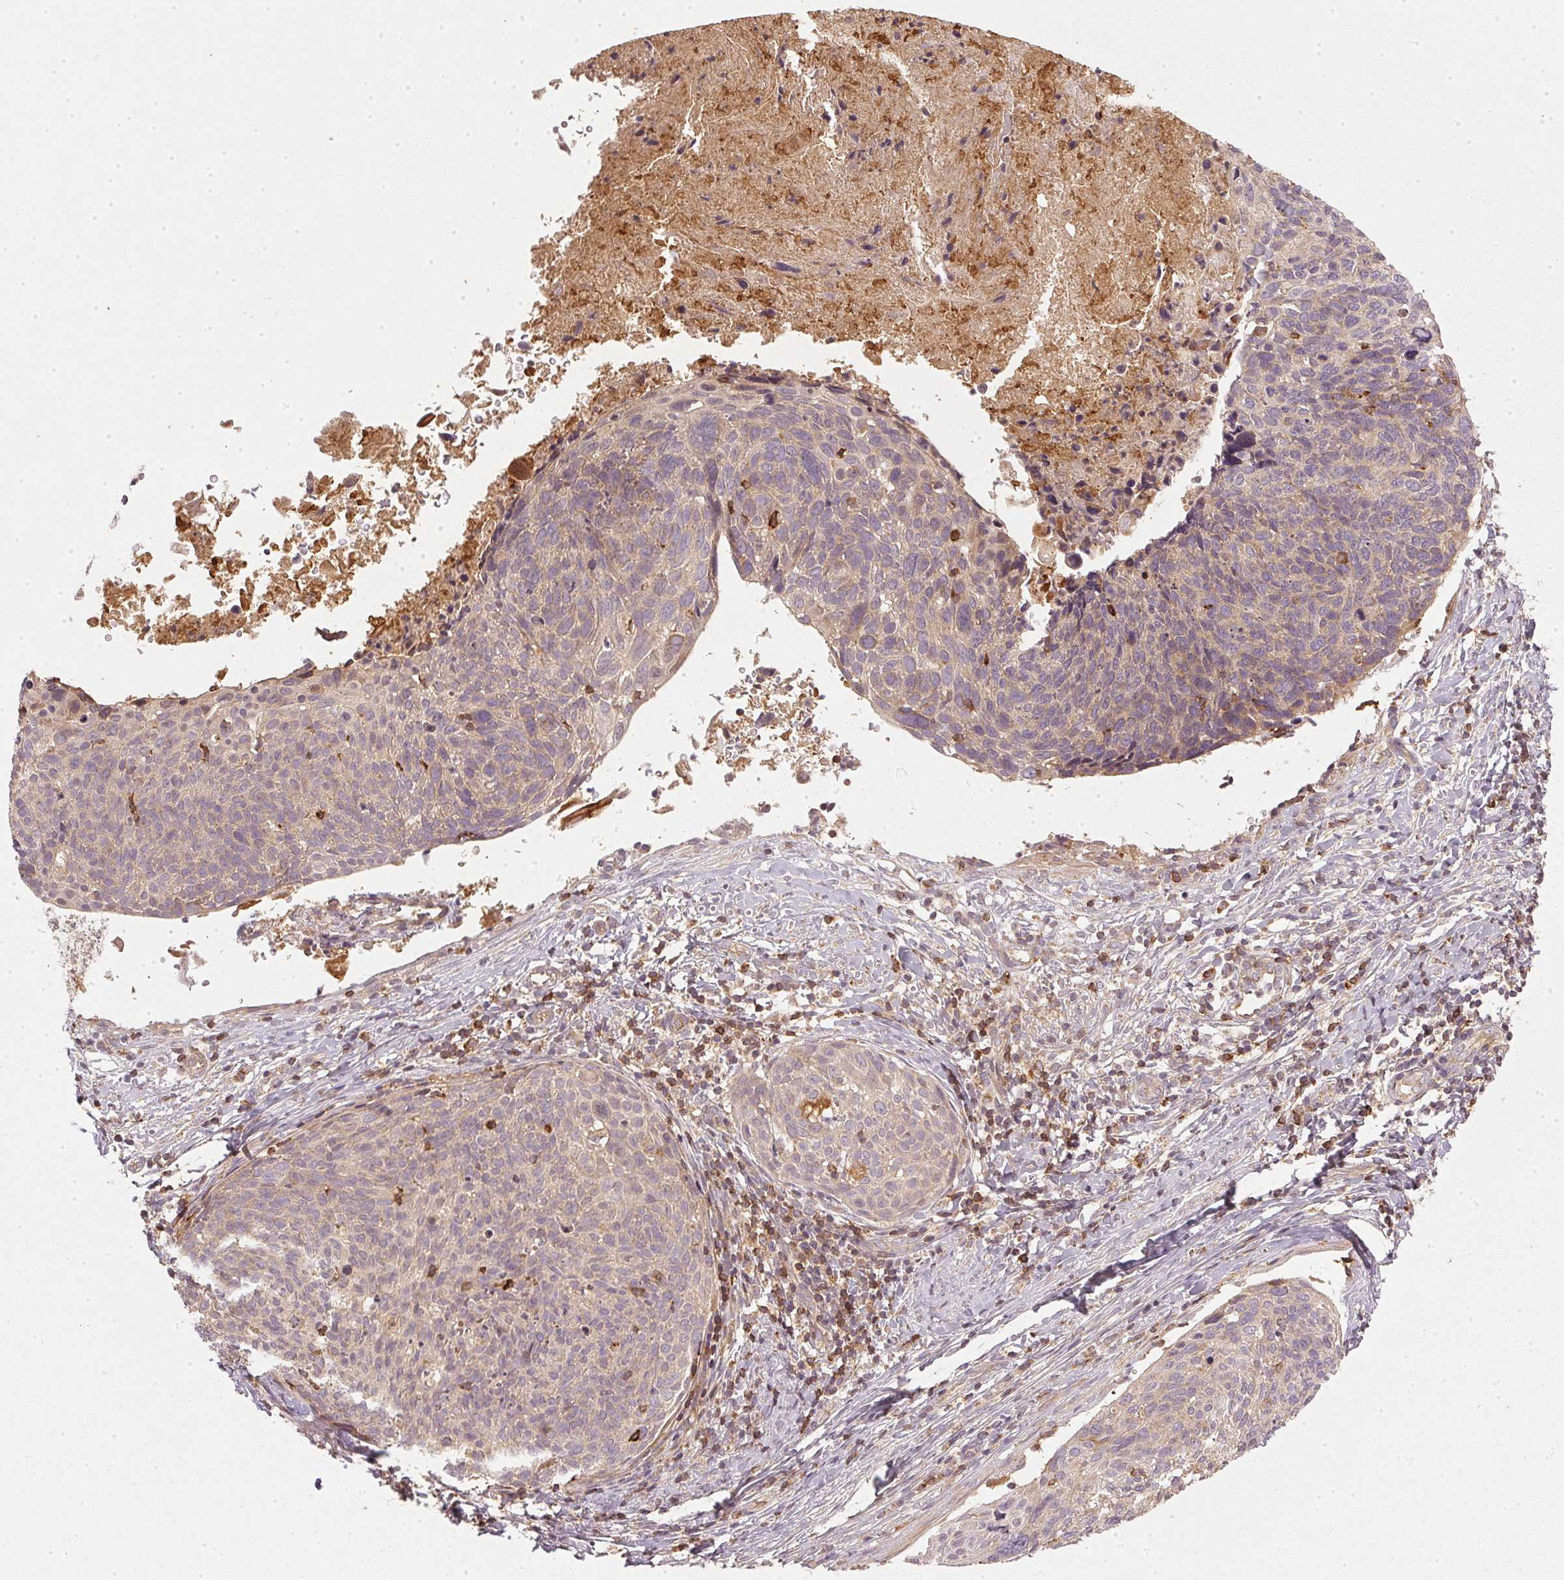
{"staining": {"intensity": "weak", "quantity": "<25%", "location": "cytoplasmic/membranous"}, "tissue": "cervical cancer", "cell_type": "Tumor cells", "image_type": "cancer", "snomed": [{"axis": "morphology", "description": "Squamous cell carcinoma, NOS"}, {"axis": "topography", "description": "Cervix"}], "caption": "Histopathology image shows no protein expression in tumor cells of squamous cell carcinoma (cervical) tissue. Nuclei are stained in blue.", "gene": "NADK2", "patient": {"sex": "female", "age": 49}}